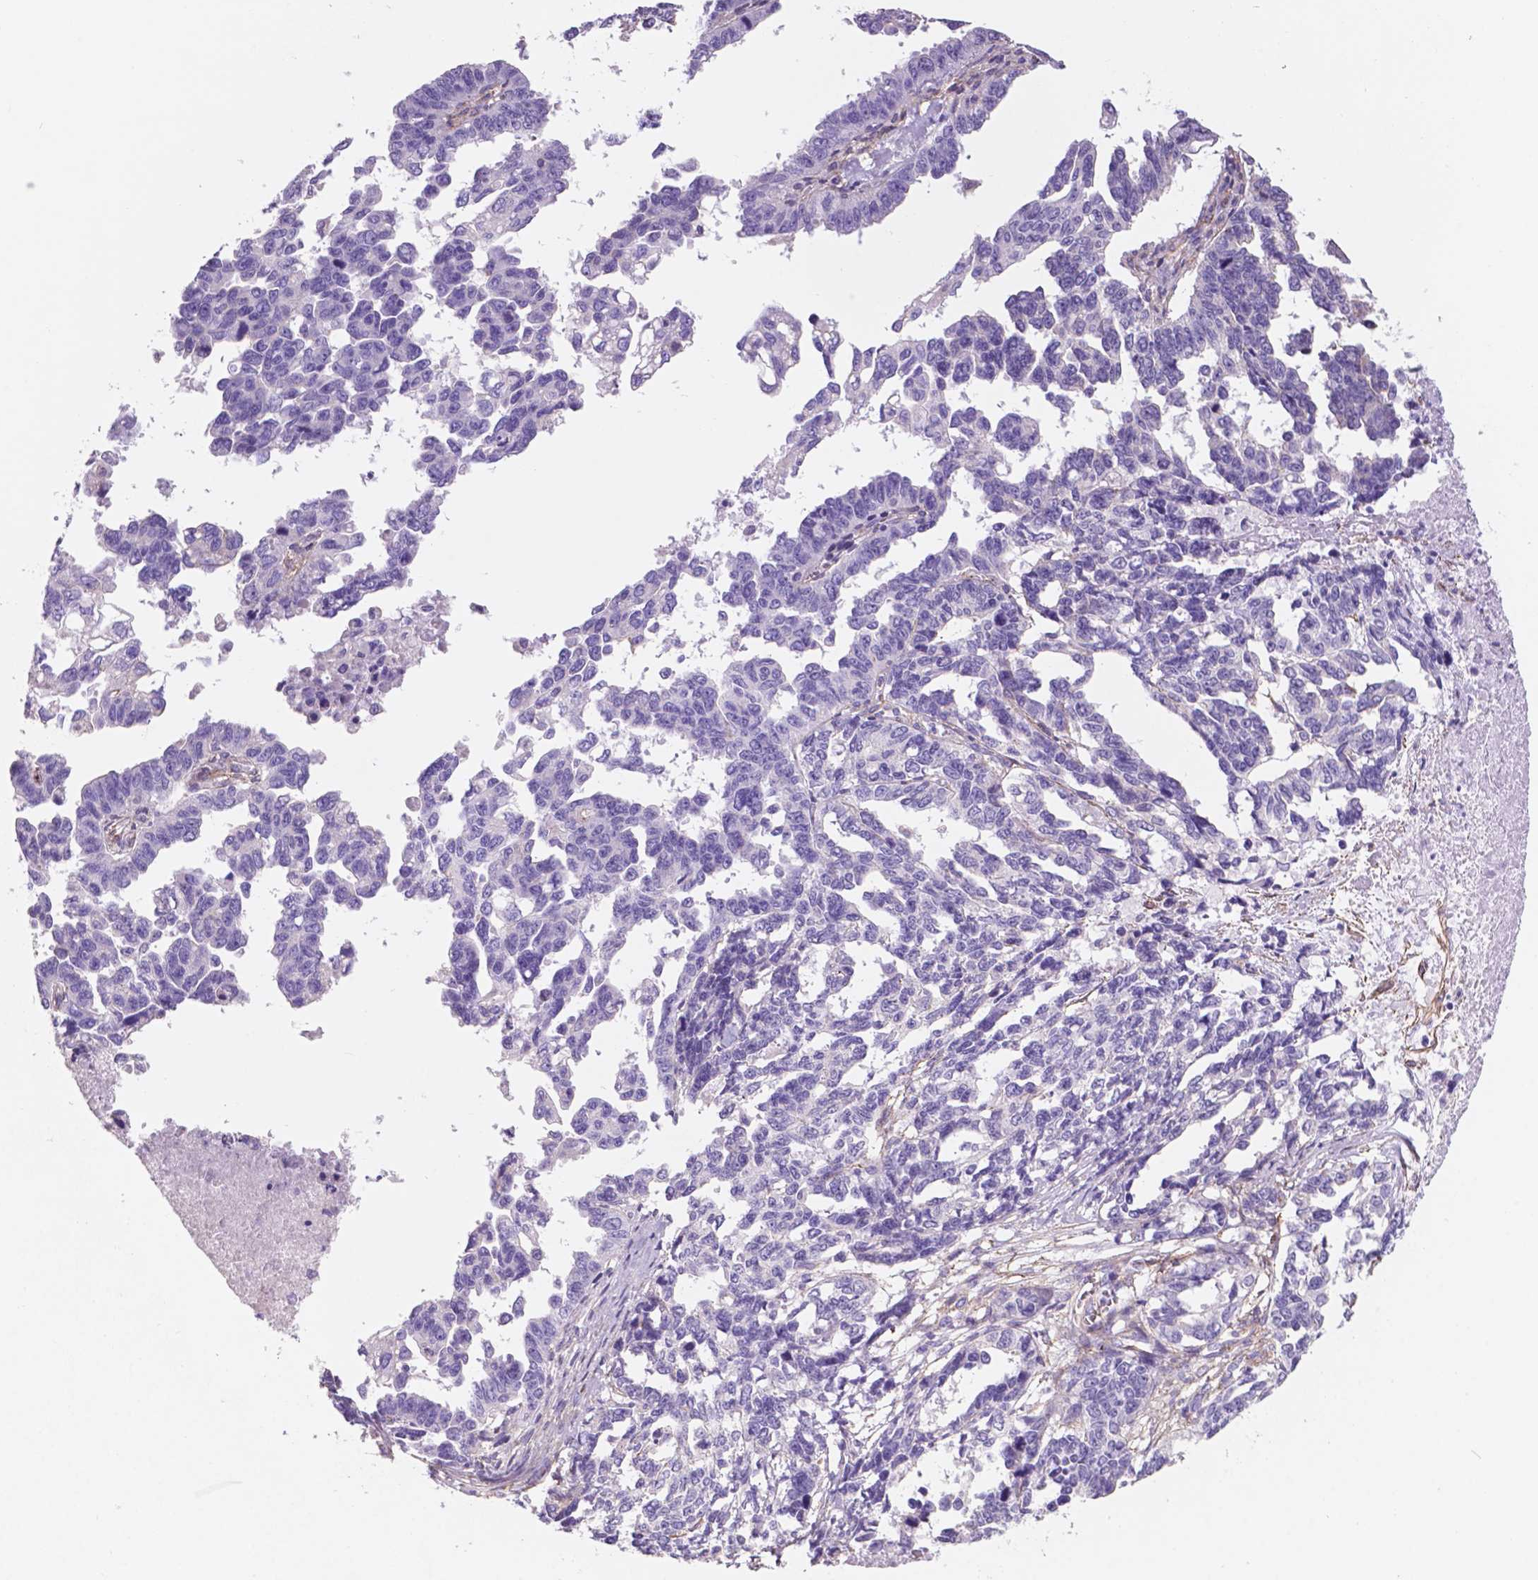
{"staining": {"intensity": "negative", "quantity": "none", "location": "none"}, "tissue": "ovarian cancer", "cell_type": "Tumor cells", "image_type": "cancer", "snomed": [{"axis": "morphology", "description": "Cystadenocarcinoma, serous, NOS"}, {"axis": "topography", "description": "Ovary"}], "caption": "Tumor cells show no significant protein staining in ovarian serous cystadenocarcinoma.", "gene": "TOR2A", "patient": {"sex": "female", "age": 69}}